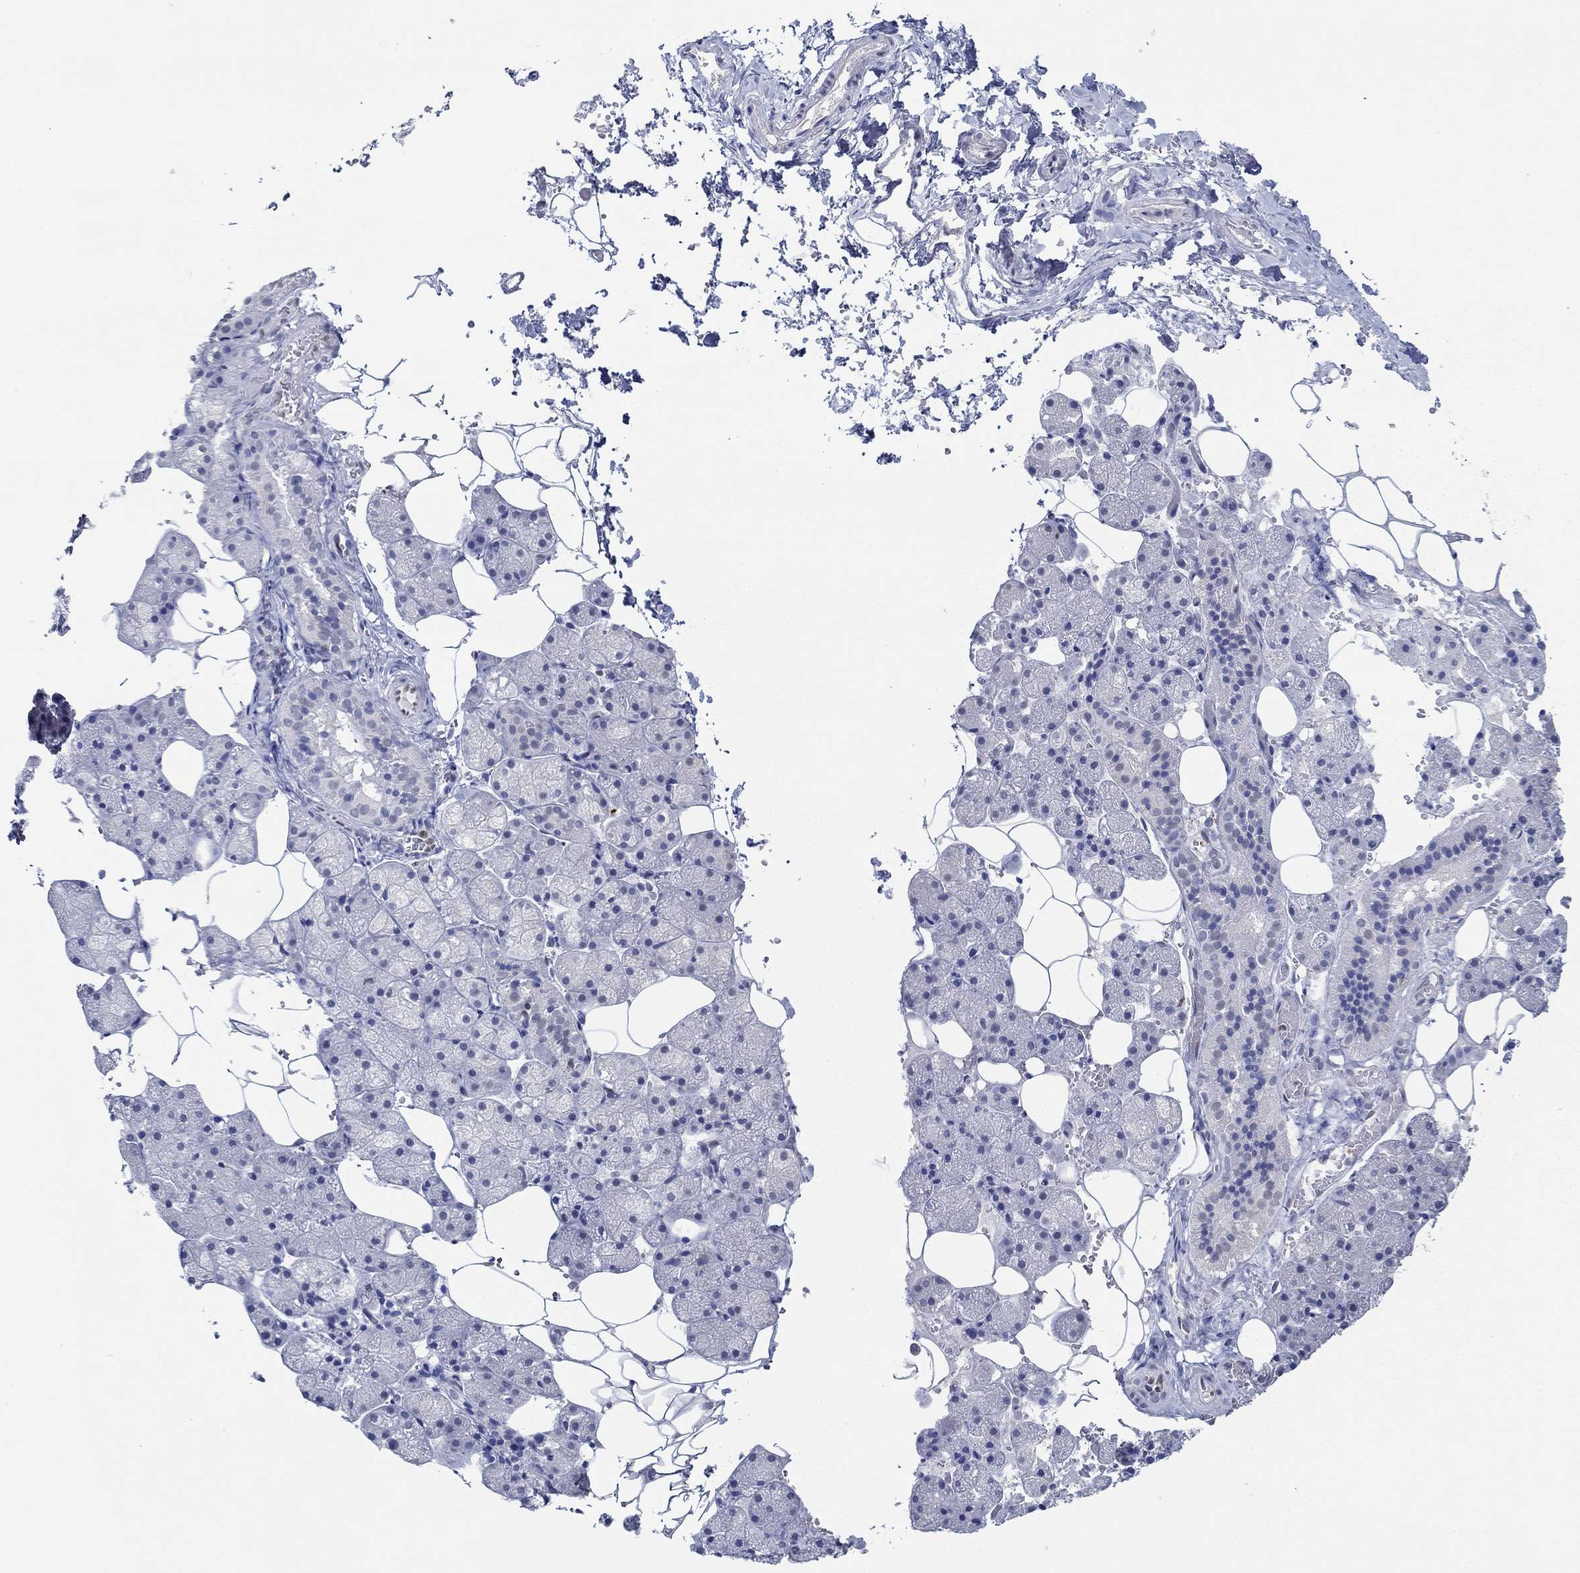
{"staining": {"intensity": "negative", "quantity": "none", "location": "none"}, "tissue": "salivary gland", "cell_type": "Glandular cells", "image_type": "normal", "snomed": [{"axis": "morphology", "description": "Normal tissue, NOS"}, {"axis": "topography", "description": "Salivary gland"}], "caption": "Protein analysis of unremarkable salivary gland shows no significant staining in glandular cells.", "gene": "GATA2", "patient": {"sex": "male", "age": 38}}